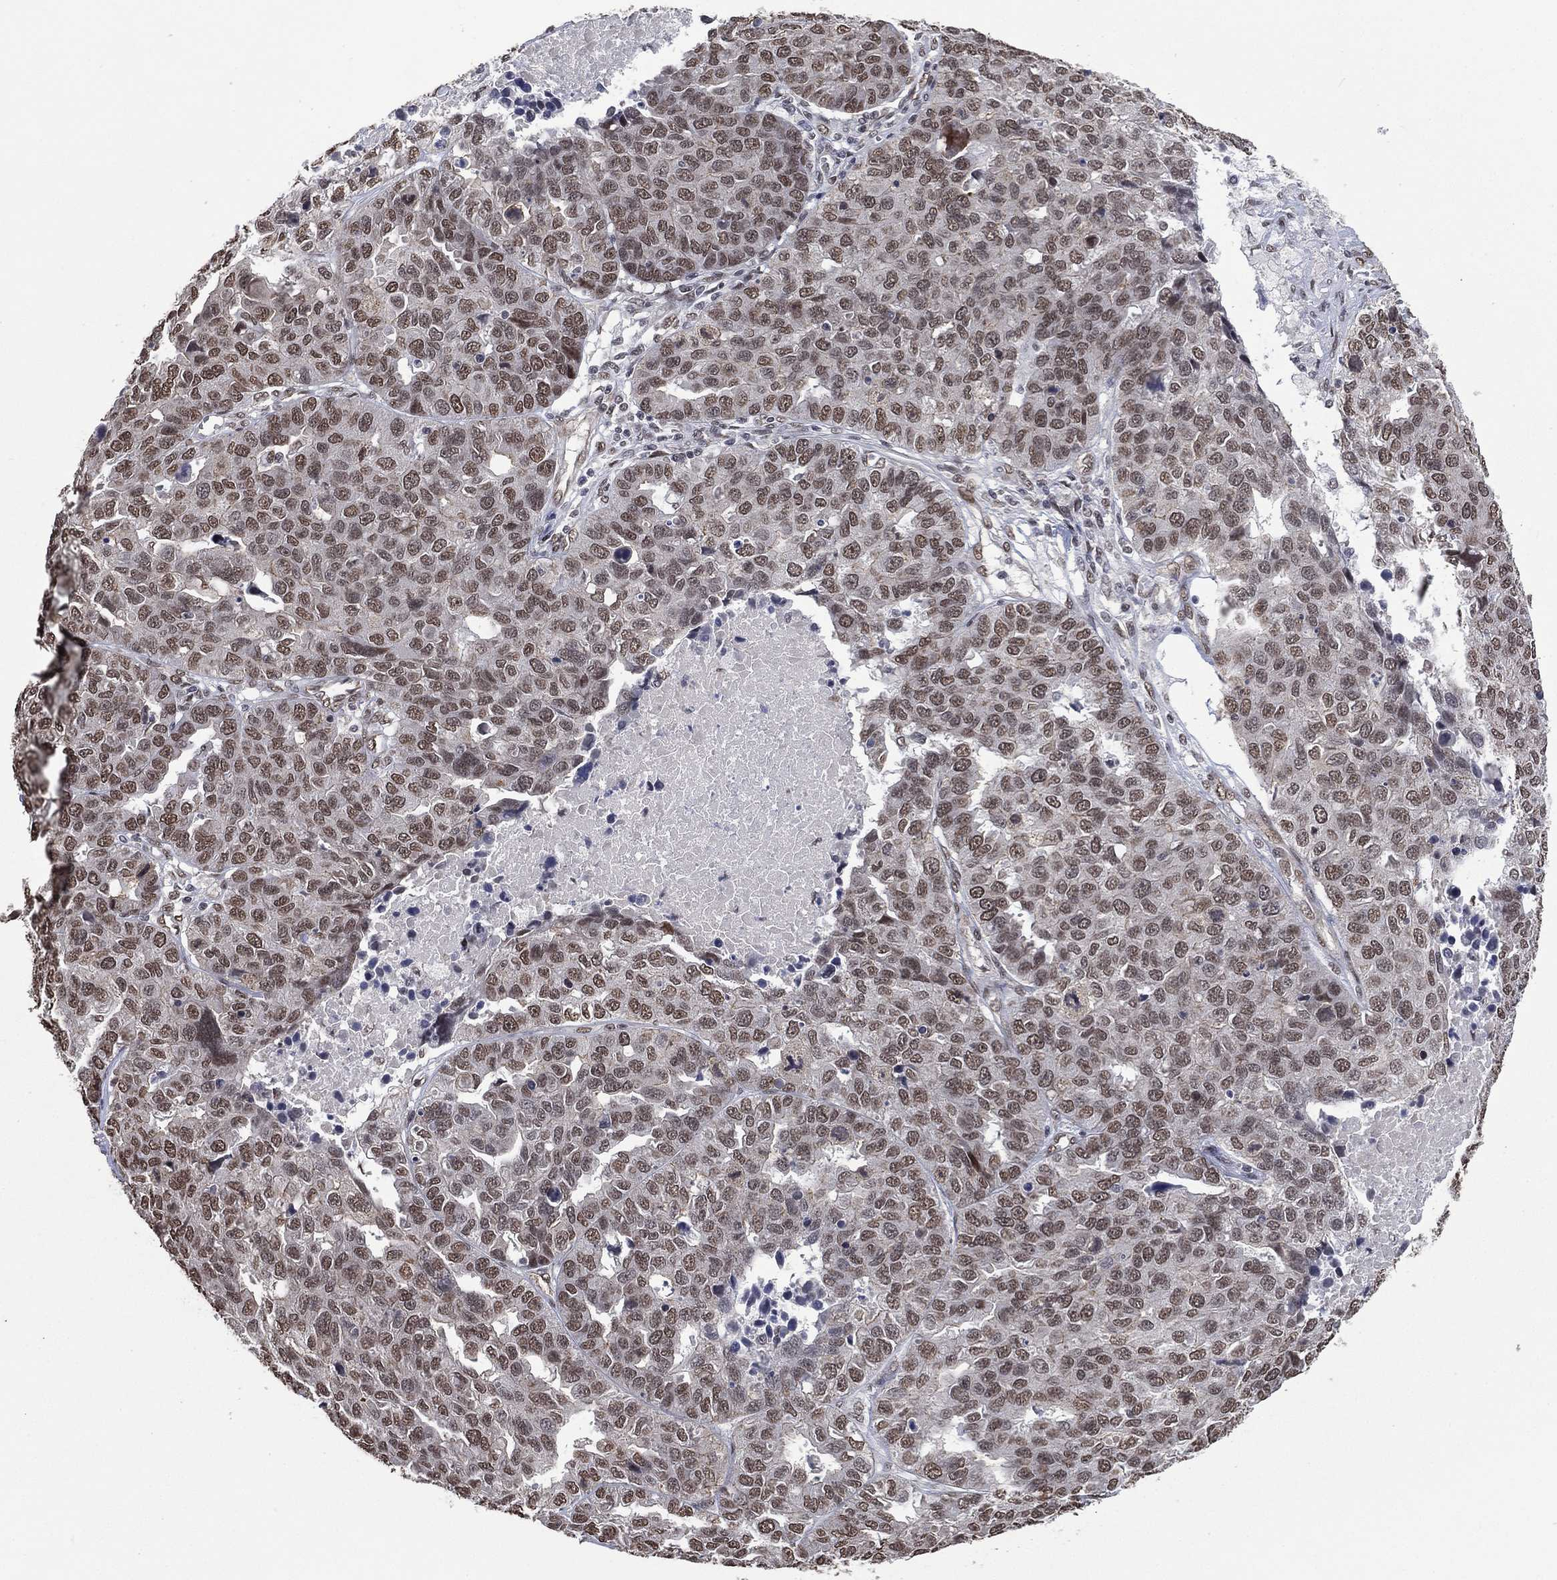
{"staining": {"intensity": "moderate", "quantity": "25%-75%", "location": "nuclear"}, "tissue": "ovarian cancer", "cell_type": "Tumor cells", "image_type": "cancer", "snomed": [{"axis": "morphology", "description": "Cystadenocarcinoma, serous, NOS"}, {"axis": "topography", "description": "Ovary"}], "caption": "Ovarian serous cystadenocarcinoma tissue reveals moderate nuclear staining in about 25%-75% of tumor cells", "gene": "EHMT1", "patient": {"sex": "female", "age": 87}}